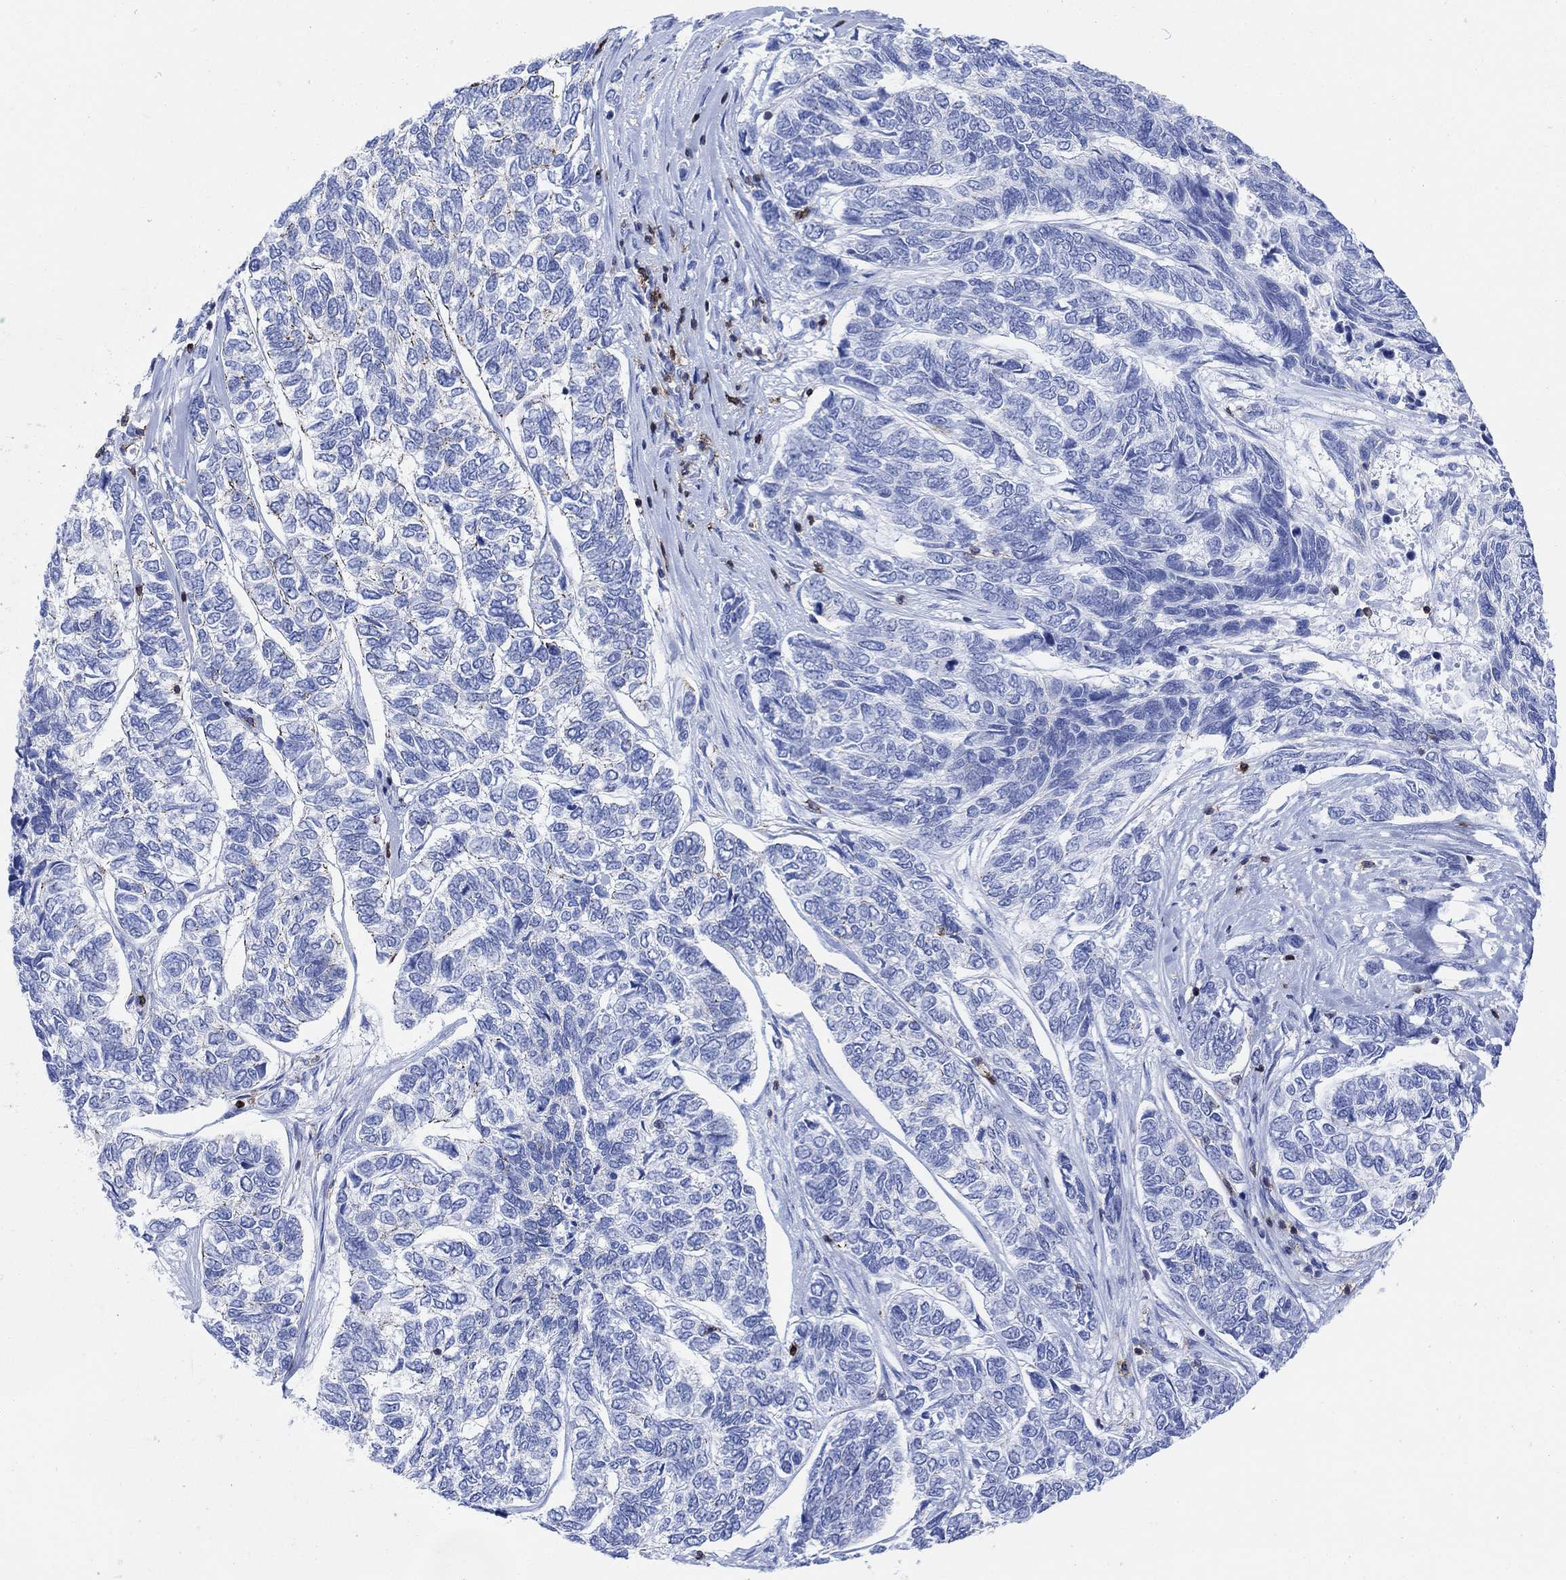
{"staining": {"intensity": "negative", "quantity": "none", "location": "none"}, "tissue": "skin cancer", "cell_type": "Tumor cells", "image_type": "cancer", "snomed": [{"axis": "morphology", "description": "Basal cell carcinoma"}, {"axis": "topography", "description": "Skin"}], "caption": "DAB (3,3'-diaminobenzidine) immunohistochemical staining of human basal cell carcinoma (skin) displays no significant staining in tumor cells.", "gene": "GPR65", "patient": {"sex": "female", "age": 65}}